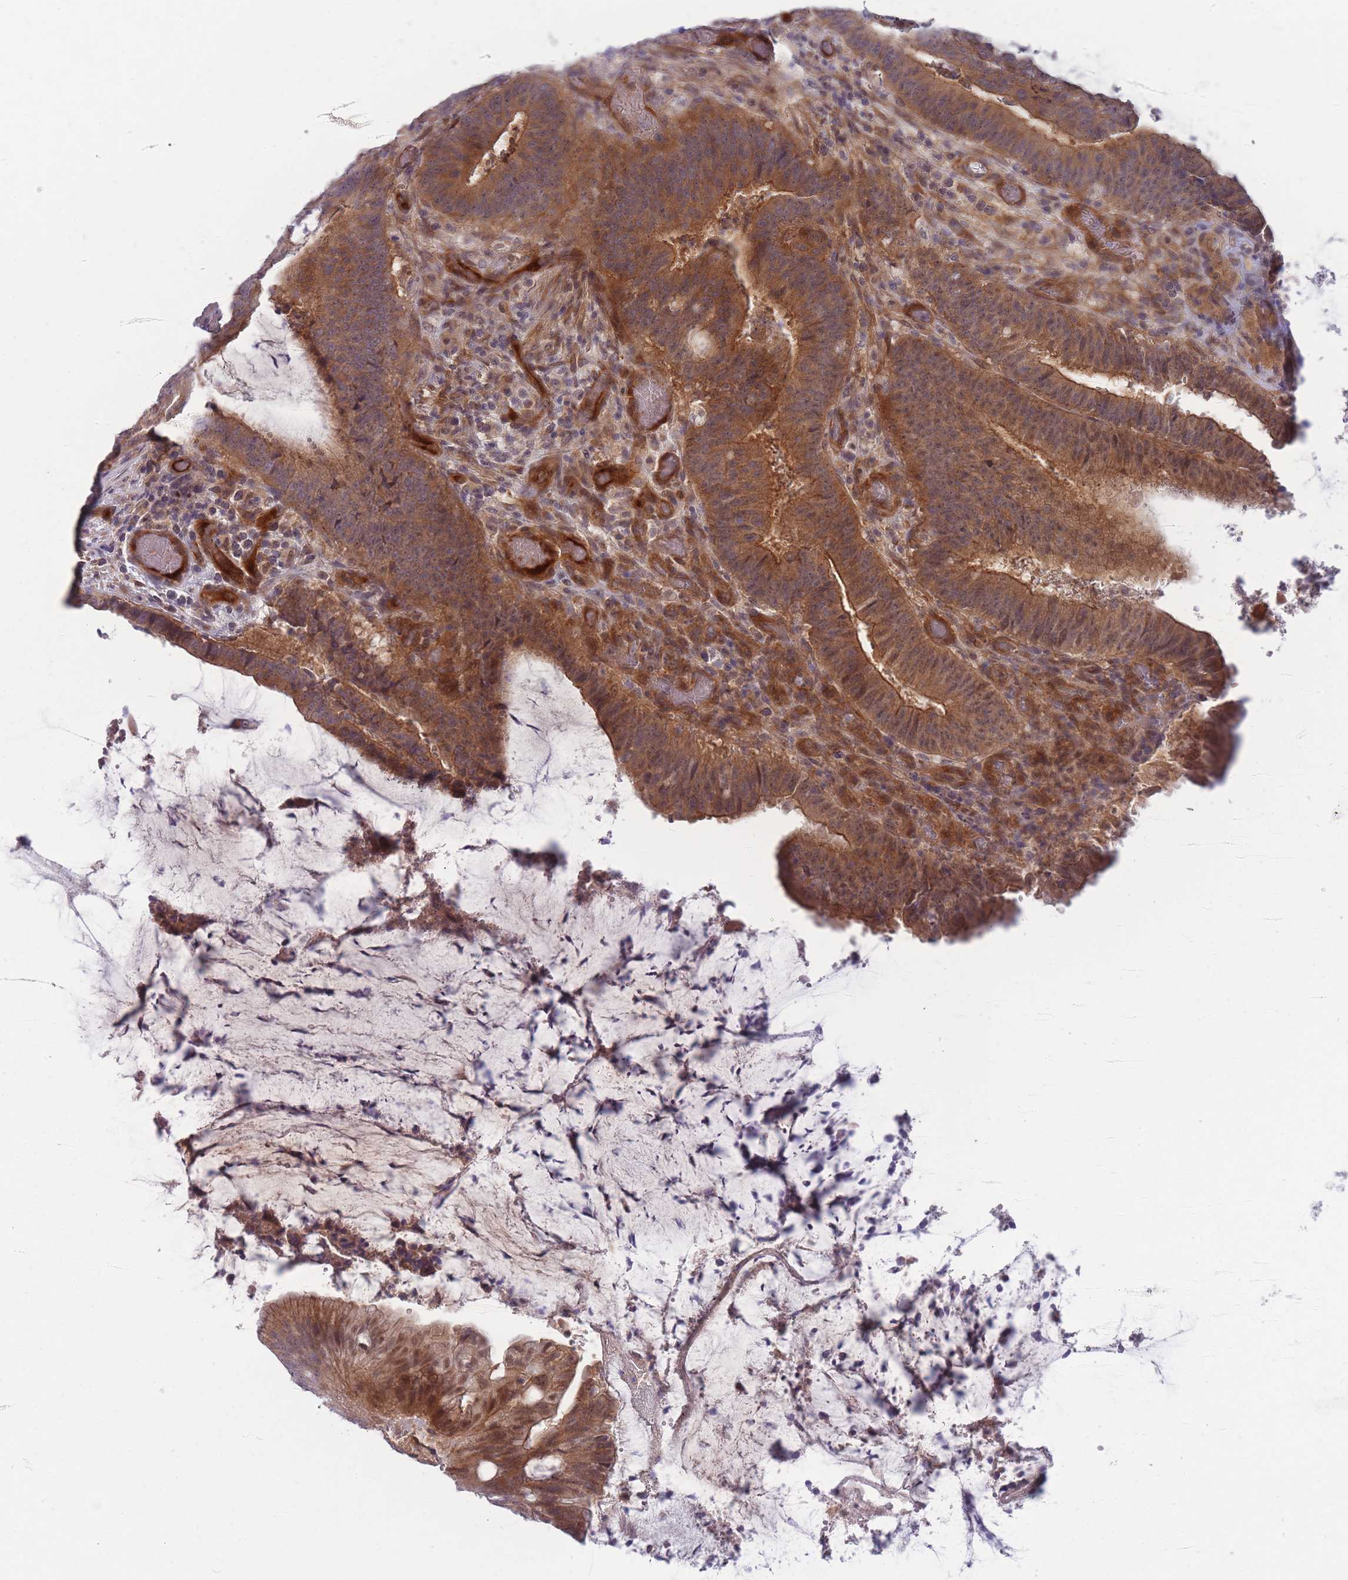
{"staining": {"intensity": "moderate", "quantity": ">75%", "location": "cytoplasmic/membranous"}, "tissue": "colorectal cancer", "cell_type": "Tumor cells", "image_type": "cancer", "snomed": [{"axis": "morphology", "description": "Adenocarcinoma, NOS"}, {"axis": "topography", "description": "Colon"}], "caption": "Human colorectal cancer stained for a protein (brown) displays moderate cytoplasmic/membranous positive positivity in approximately >75% of tumor cells.", "gene": "APOL4", "patient": {"sex": "female", "age": 43}}